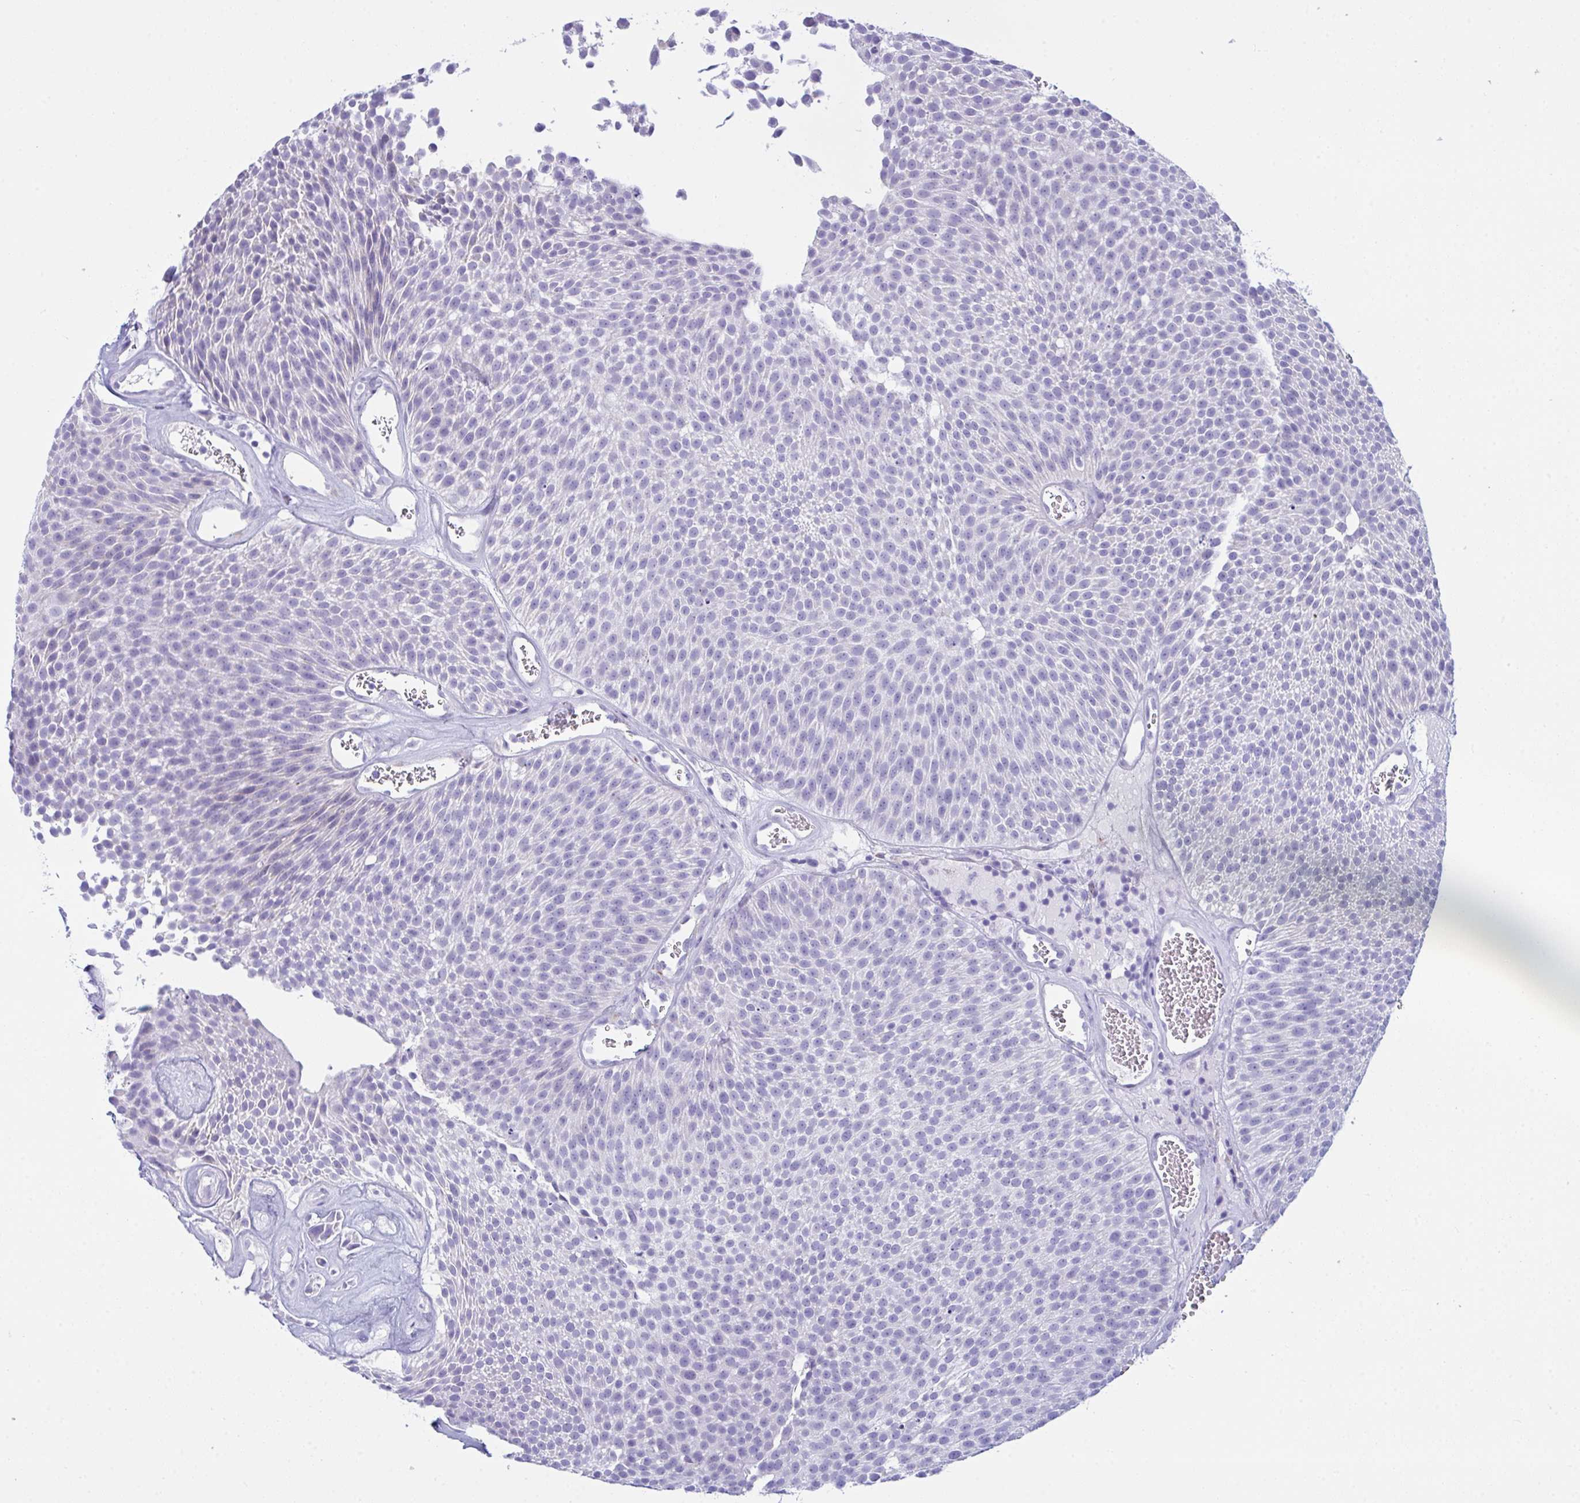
{"staining": {"intensity": "negative", "quantity": "none", "location": "none"}, "tissue": "urothelial cancer", "cell_type": "Tumor cells", "image_type": "cancer", "snomed": [{"axis": "morphology", "description": "Urothelial carcinoma, Low grade"}, {"axis": "topography", "description": "Urinary bladder"}], "caption": "The photomicrograph reveals no staining of tumor cells in urothelial carcinoma (low-grade).", "gene": "BBS1", "patient": {"sex": "female", "age": 79}}